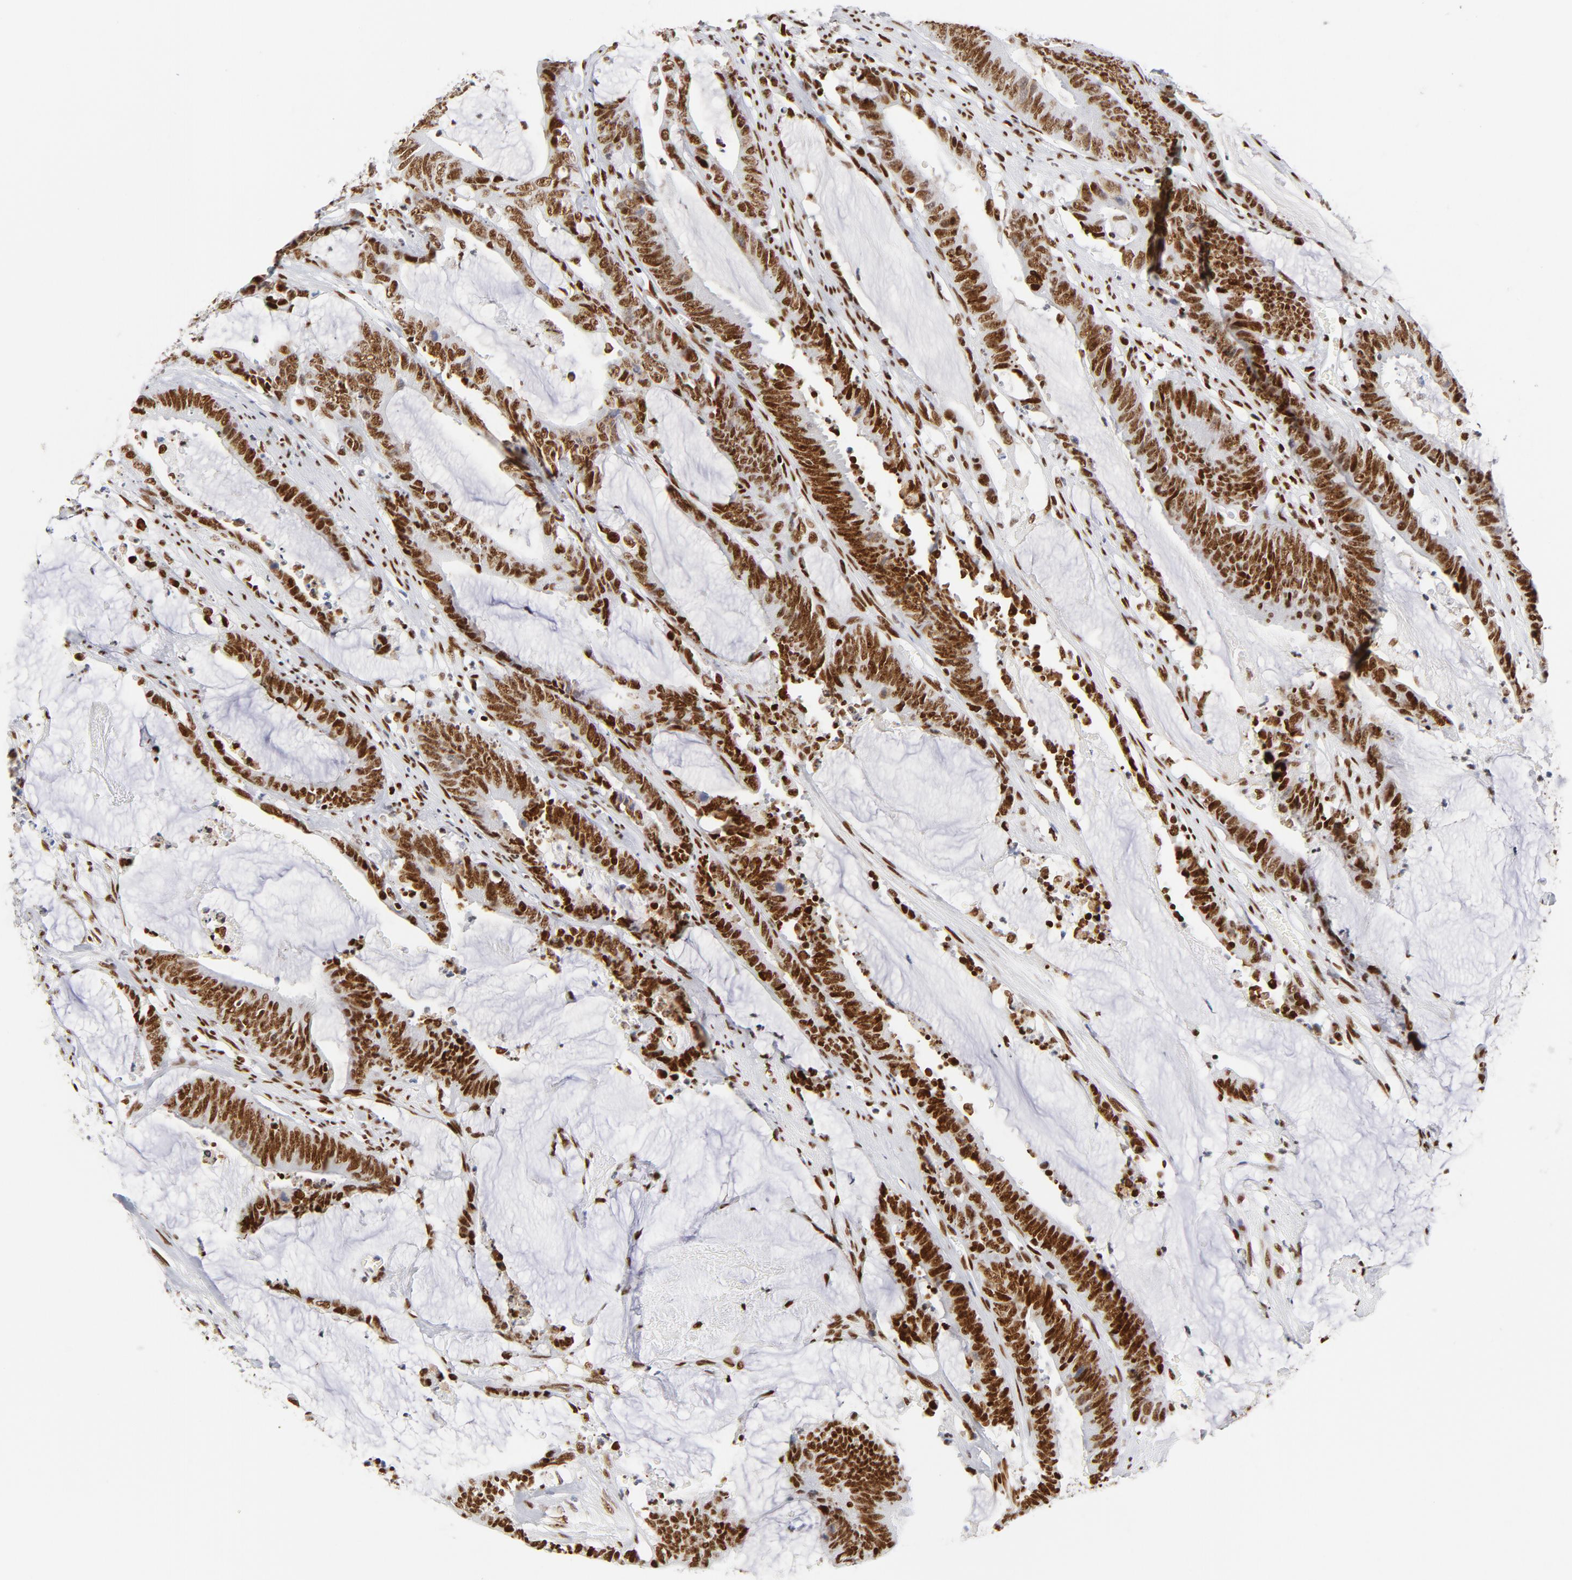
{"staining": {"intensity": "strong", "quantity": ">75%", "location": "nuclear"}, "tissue": "colorectal cancer", "cell_type": "Tumor cells", "image_type": "cancer", "snomed": [{"axis": "morphology", "description": "Adenocarcinoma, NOS"}, {"axis": "topography", "description": "Rectum"}], "caption": "Immunohistochemistry micrograph of neoplastic tissue: colorectal cancer stained using immunohistochemistry (IHC) shows high levels of strong protein expression localized specifically in the nuclear of tumor cells, appearing as a nuclear brown color.", "gene": "XRCC5", "patient": {"sex": "female", "age": 66}}